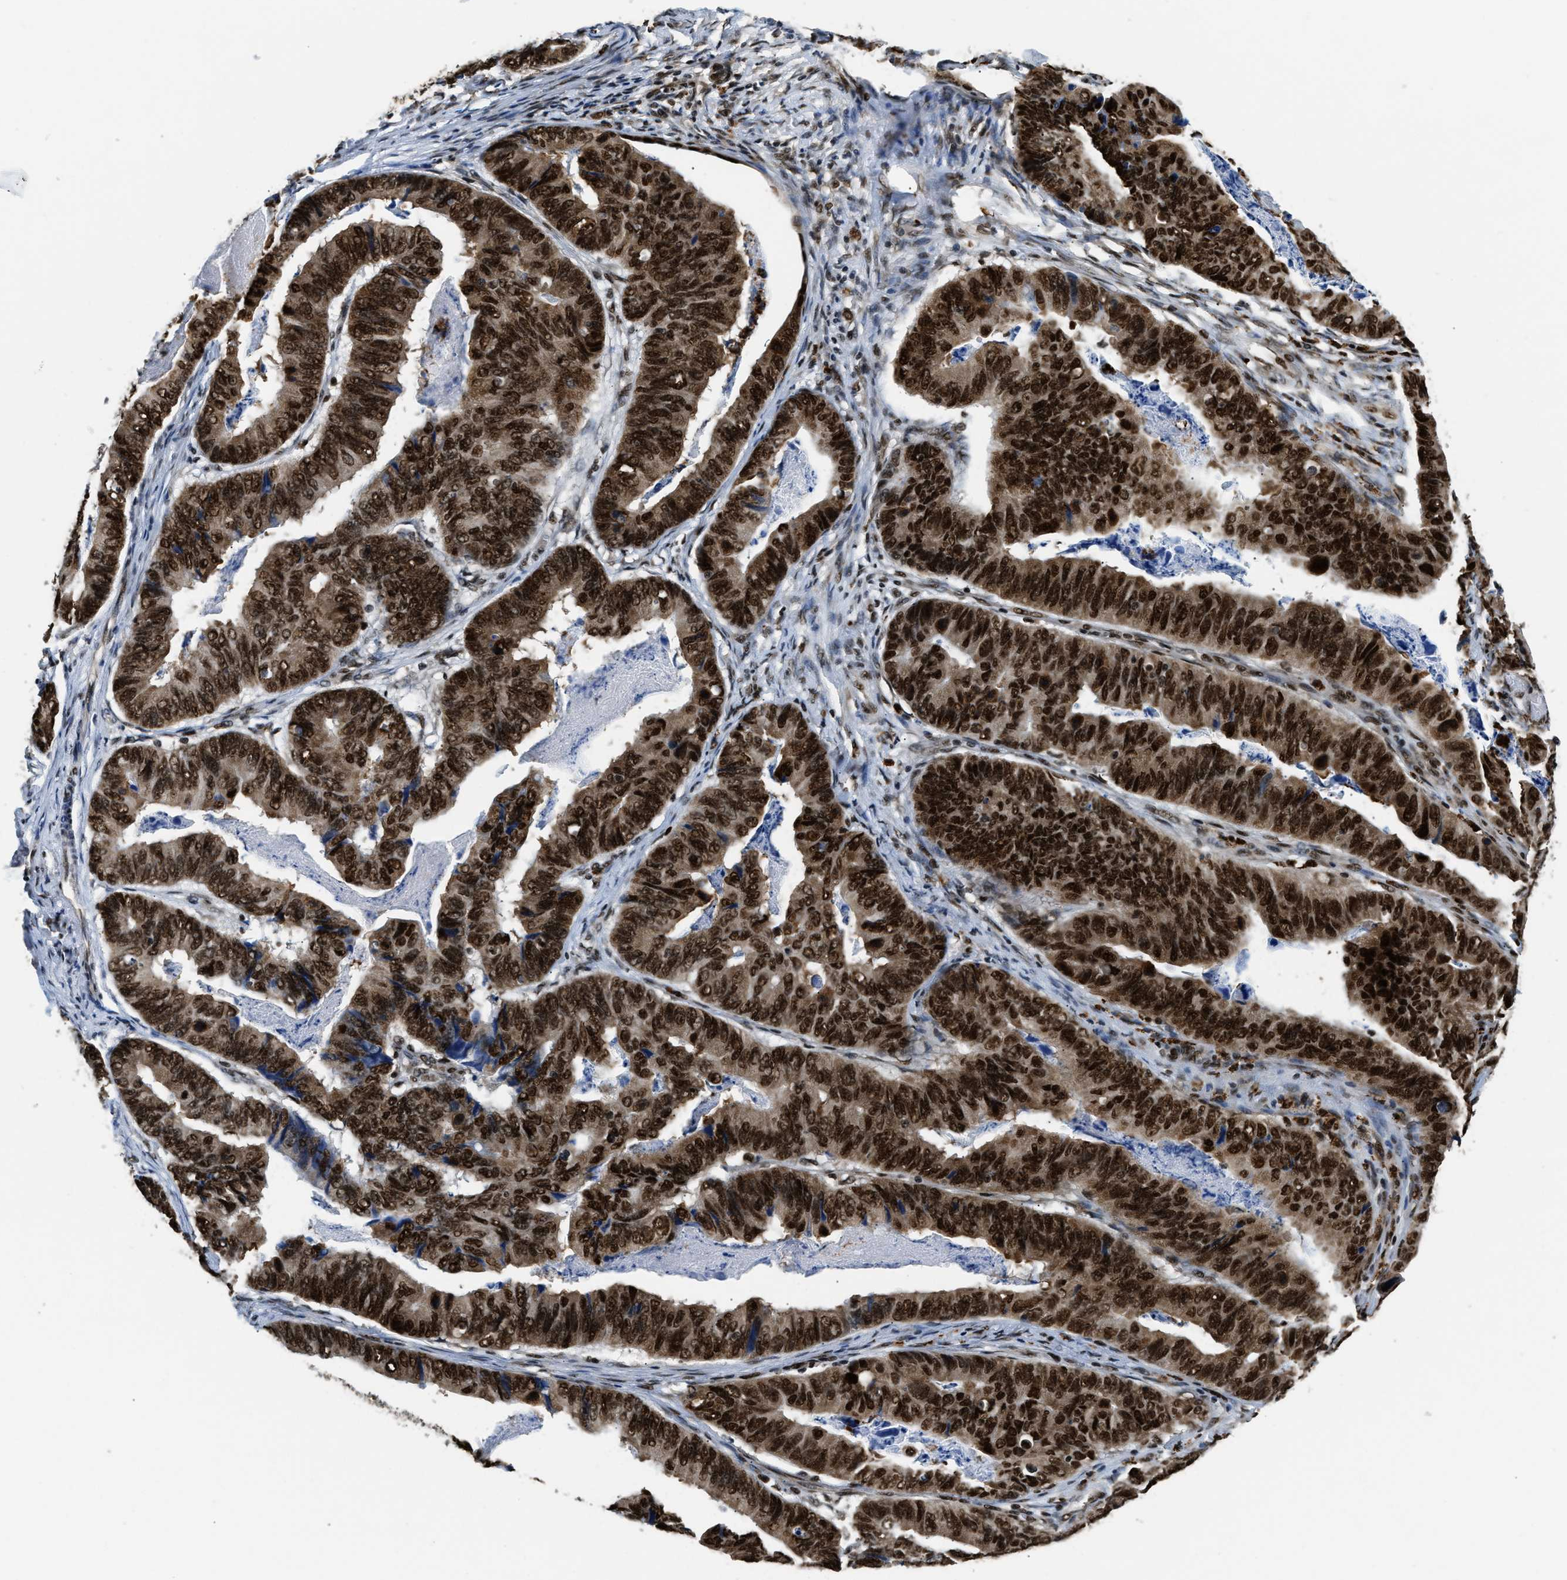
{"staining": {"intensity": "strong", "quantity": ">75%", "location": "nuclear"}, "tissue": "stomach cancer", "cell_type": "Tumor cells", "image_type": "cancer", "snomed": [{"axis": "morphology", "description": "Adenocarcinoma, NOS"}, {"axis": "topography", "description": "Stomach, lower"}], "caption": "Immunohistochemical staining of human stomach cancer displays high levels of strong nuclear protein staining in approximately >75% of tumor cells.", "gene": "CCNDBP1", "patient": {"sex": "male", "age": 77}}